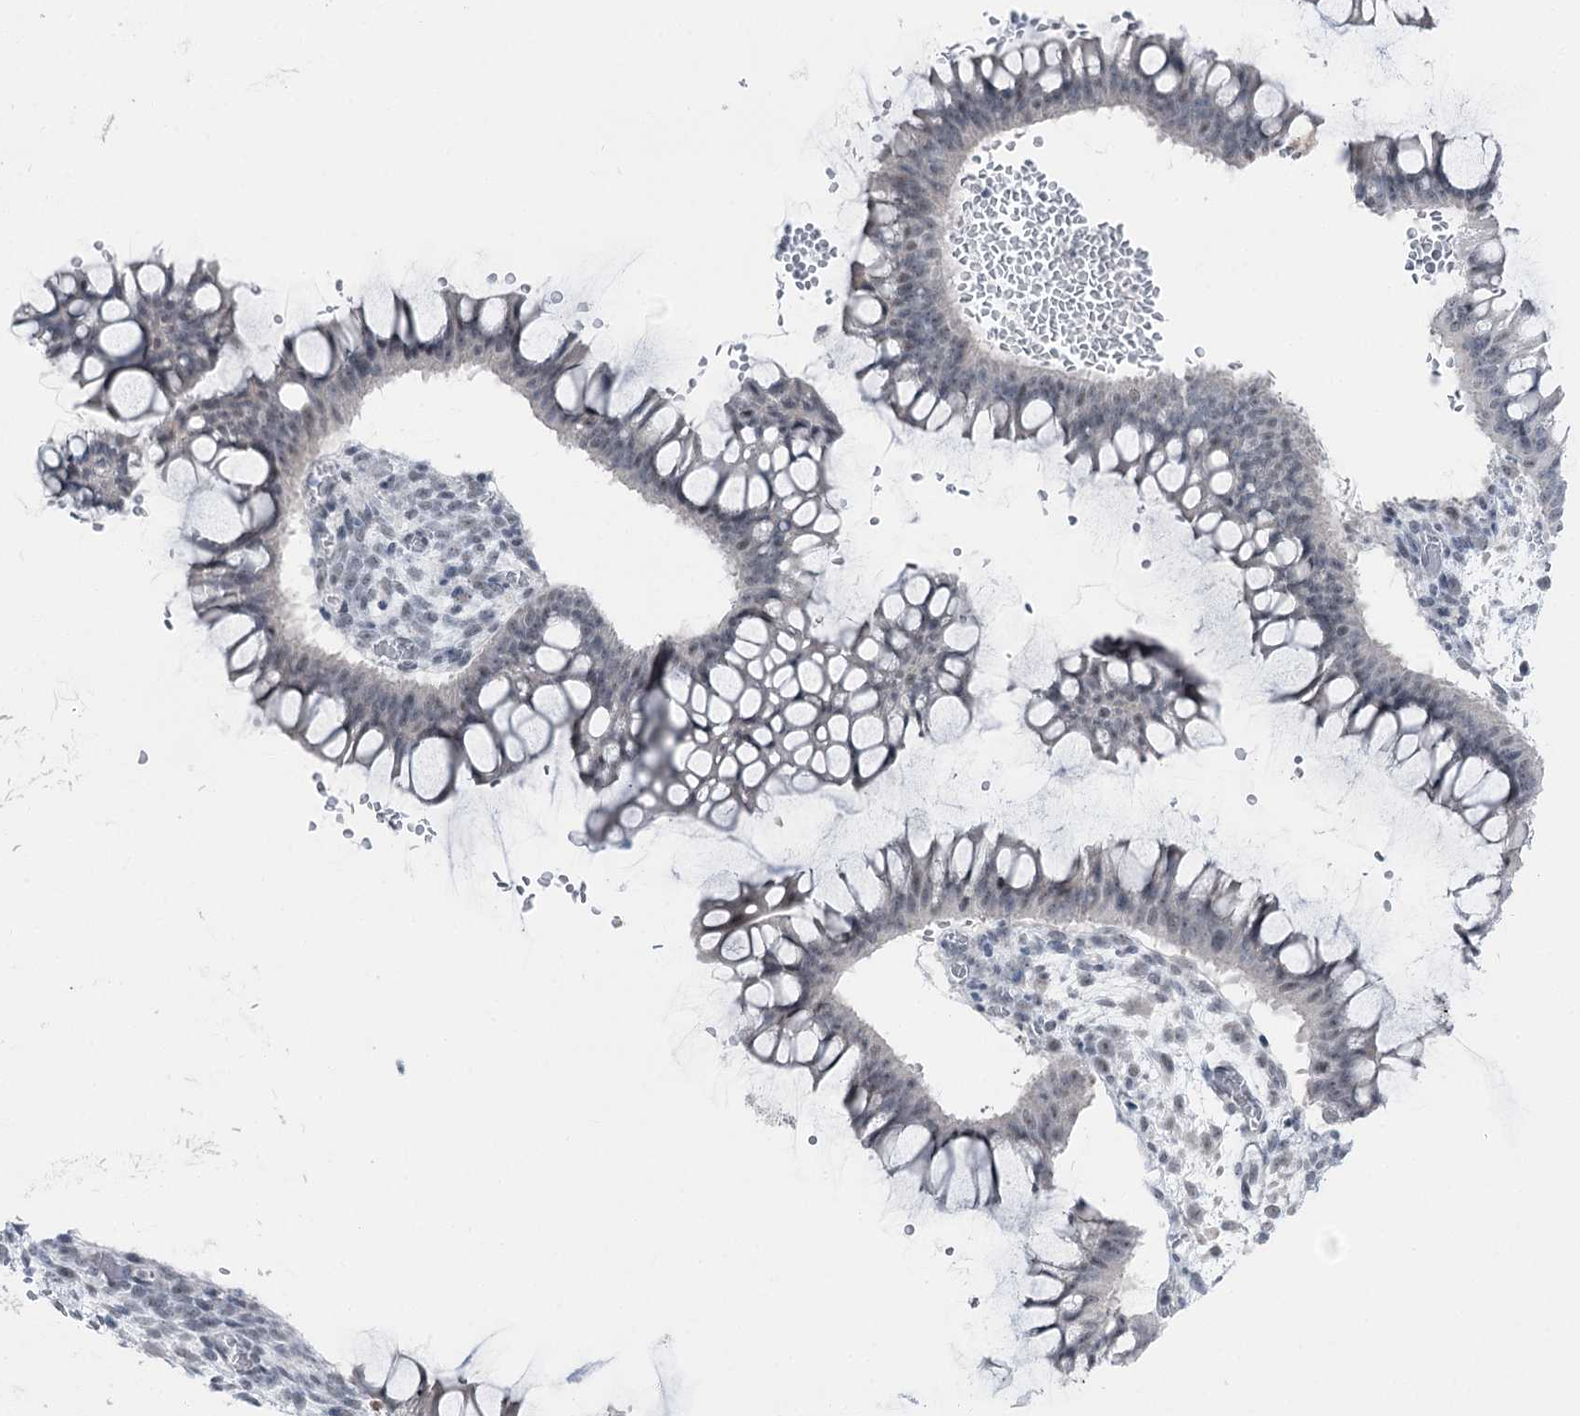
{"staining": {"intensity": "negative", "quantity": "none", "location": "none"}, "tissue": "ovarian cancer", "cell_type": "Tumor cells", "image_type": "cancer", "snomed": [{"axis": "morphology", "description": "Cystadenocarcinoma, mucinous, NOS"}, {"axis": "topography", "description": "Ovary"}], "caption": "An immunohistochemistry photomicrograph of mucinous cystadenocarcinoma (ovarian) is shown. There is no staining in tumor cells of mucinous cystadenocarcinoma (ovarian).", "gene": "STEEP1", "patient": {"sex": "female", "age": 73}}